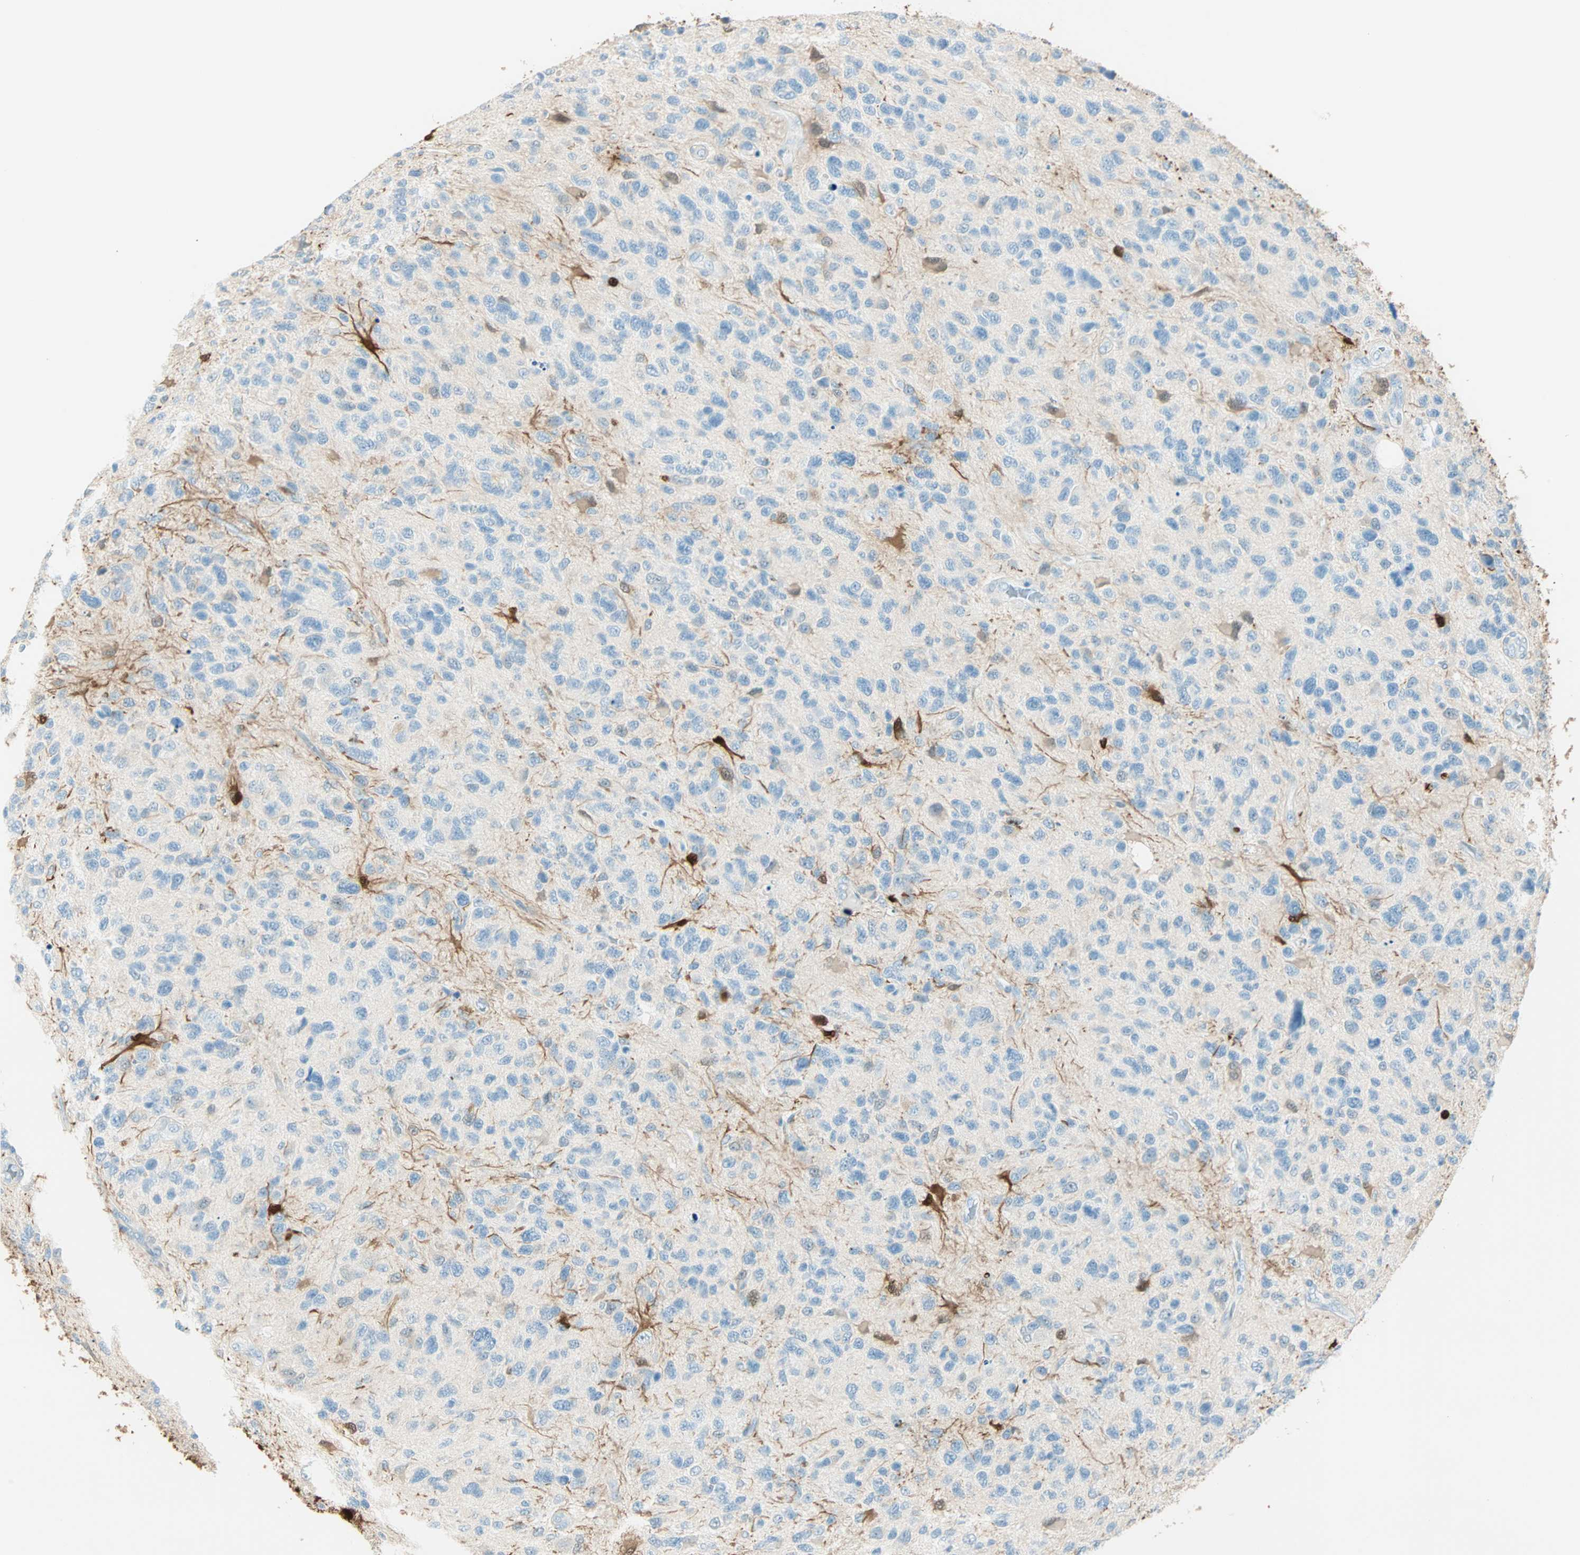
{"staining": {"intensity": "weak", "quantity": "25%-75%", "location": "cytoplasmic/membranous"}, "tissue": "glioma", "cell_type": "Tumor cells", "image_type": "cancer", "snomed": [{"axis": "morphology", "description": "Glioma, malignant, High grade"}, {"axis": "topography", "description": "Brain"}], "caption": "Protein staining of glioma tissue reveals weak cytoplasmic/membranous expression in about 25%-75% of tumor cells.", "gene": "S100A1", "patient": {"sex": "female", "age": 58}}